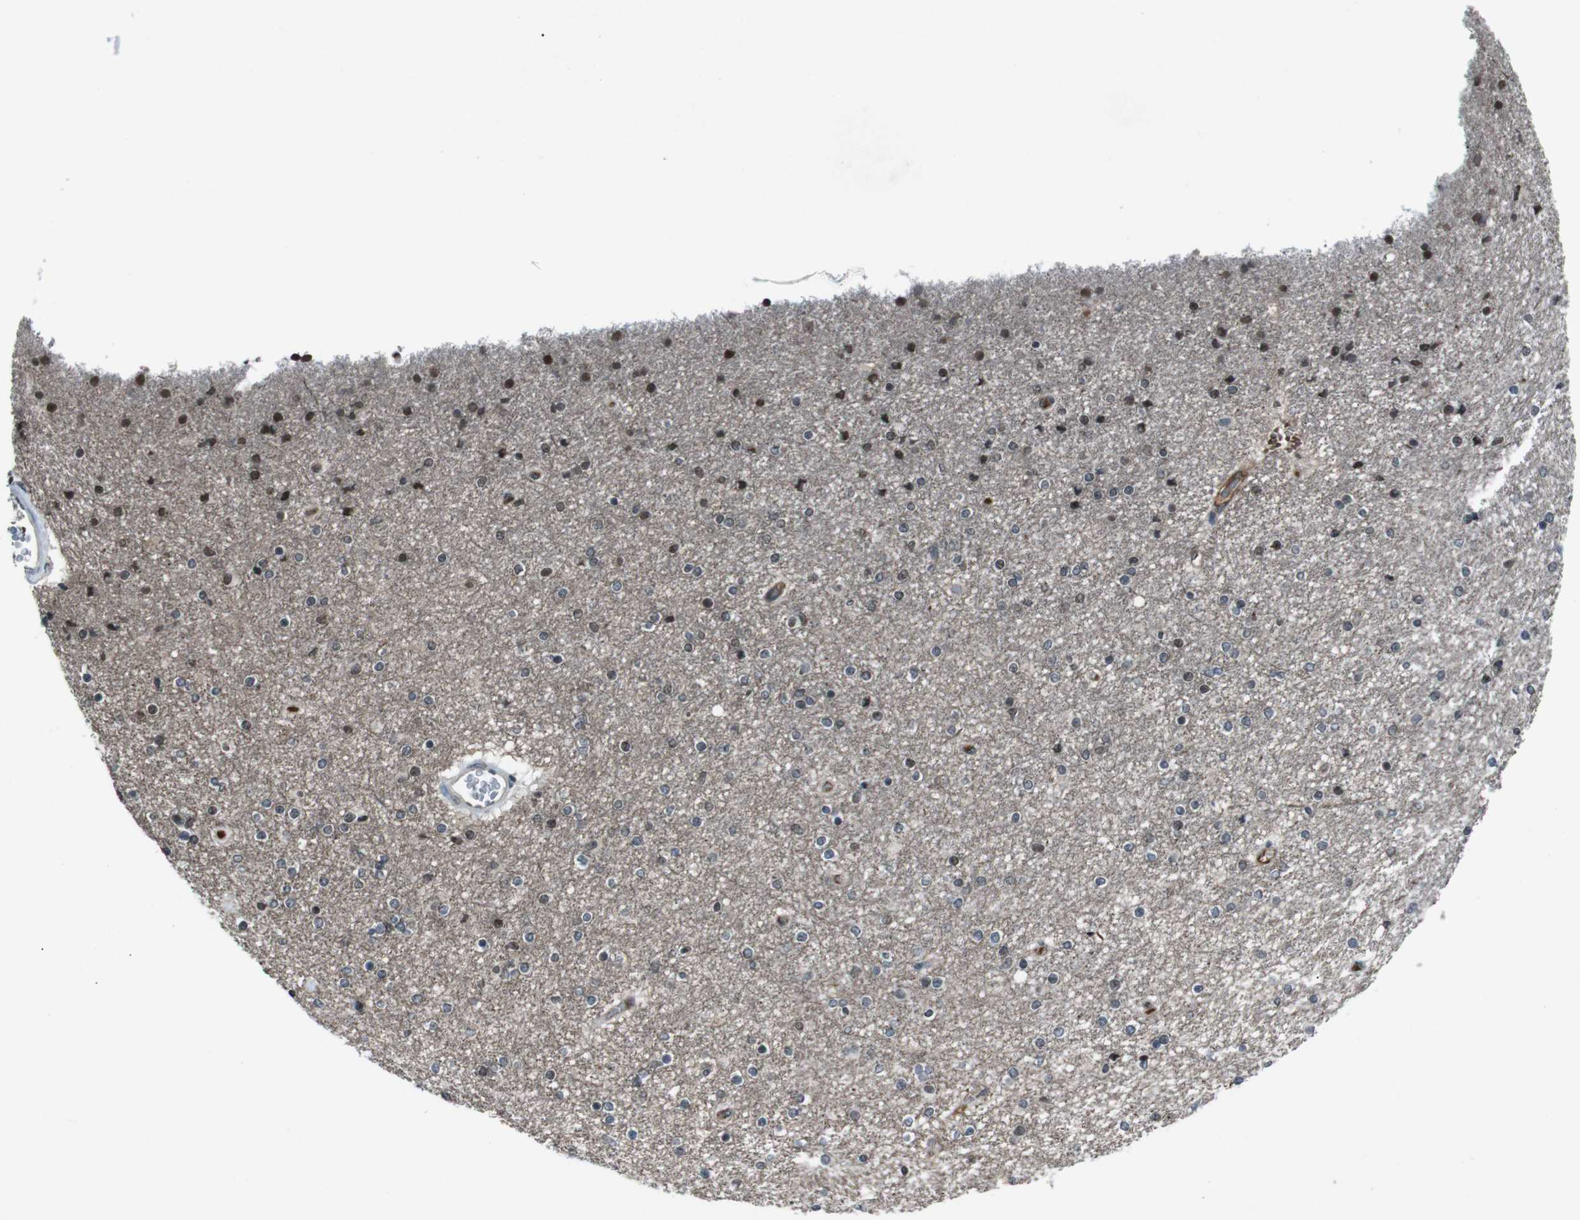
{"staining": {"intensity": "strong", "quantity": "25%-75%", "location": "nuclear"}, "tissue": "caudate", "cell_type": "Glial cells", "image_type": "normal", "snomed": [{"axis": "morphology", "description": "Normal tissue, NOS"}, {"axis": "topography", "description": "Lateral ventricle wall"}], "caption": "This image exhibits immunohistochemistry (IHC) staining of normal caudate, with high strong nuclear expression in about 25%-75% of glial cells.", "gene": "UGT1A6", "patient": {"sex": "female", "age": 54}}